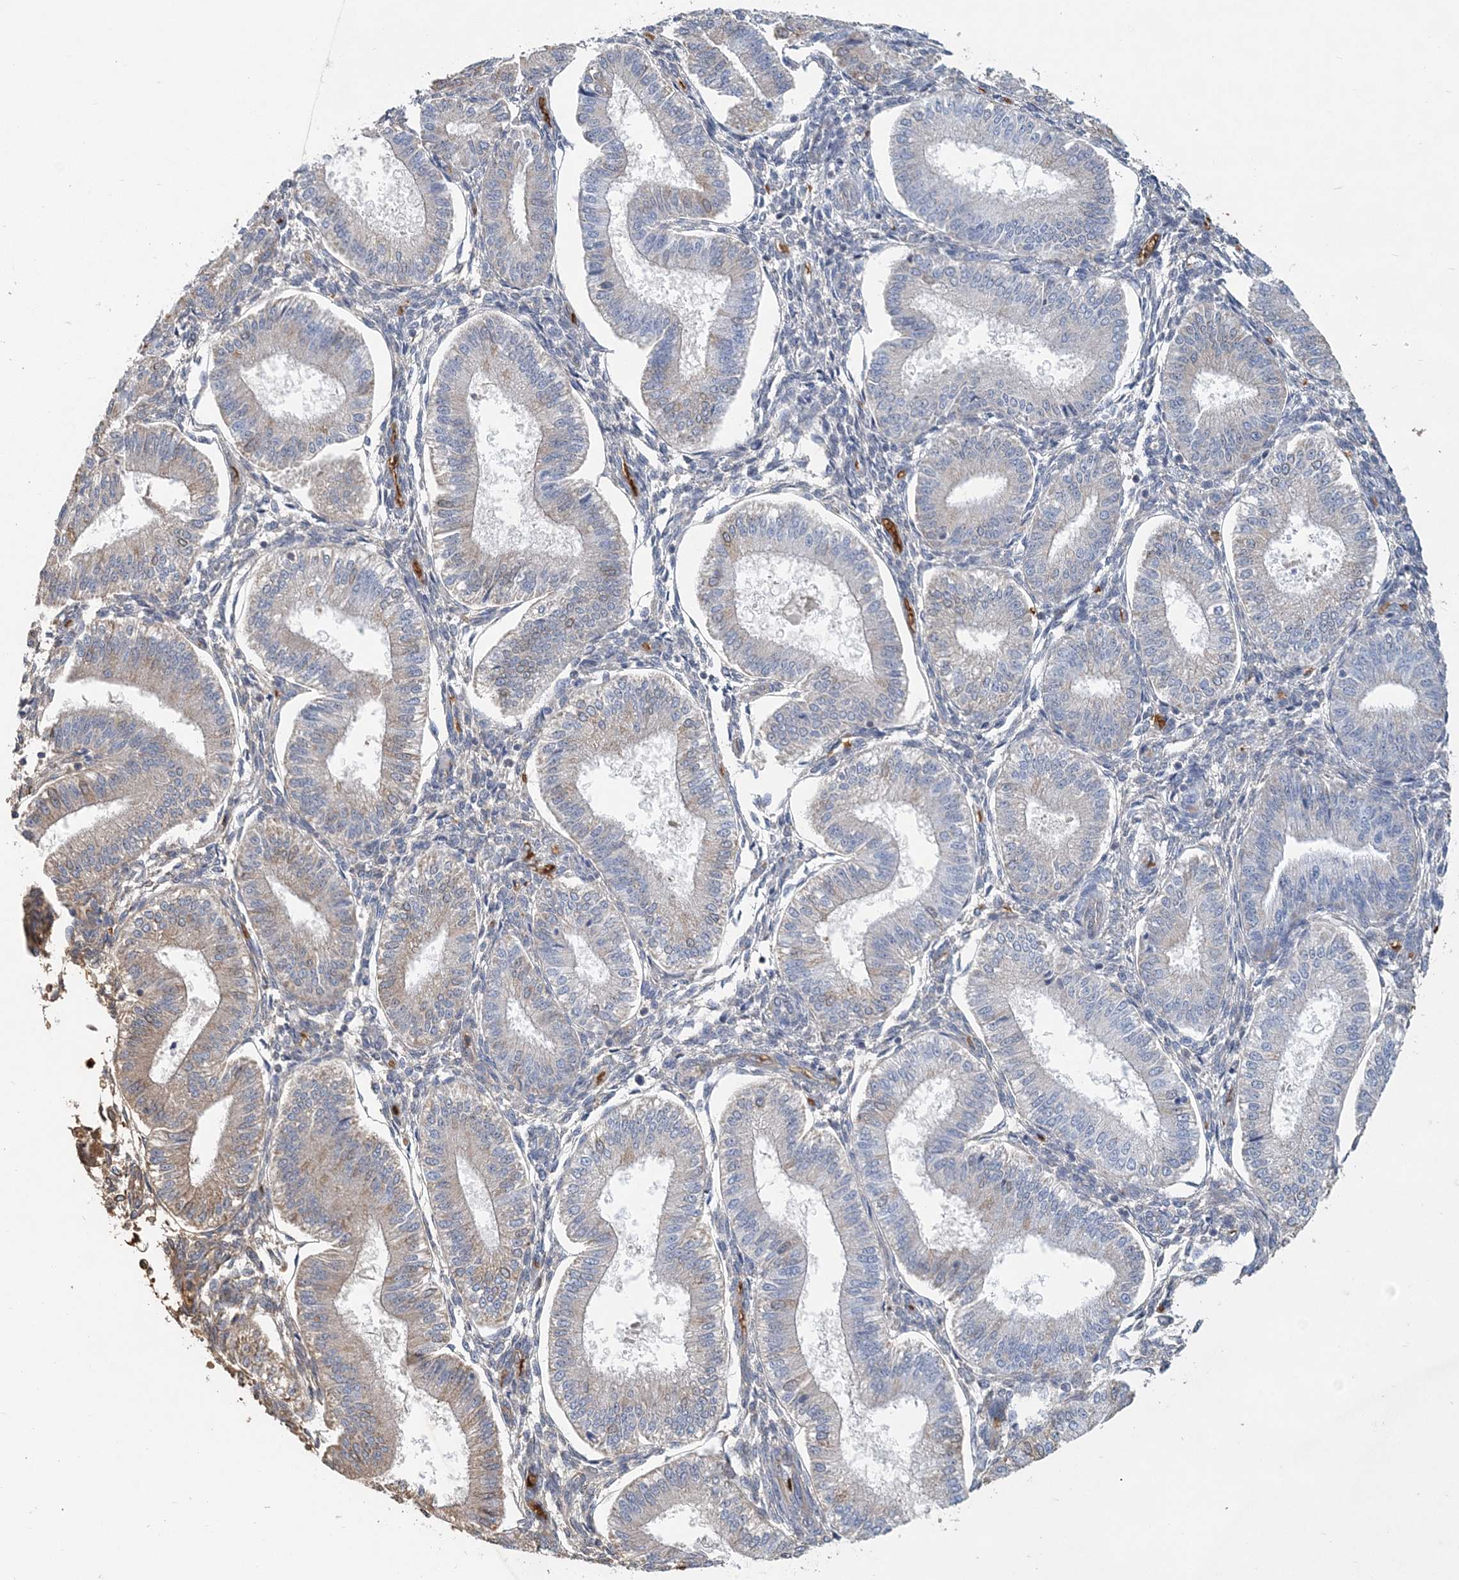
{"staining": {"intensity": "weak", "quantity": "25%-75%", "location": "cytoplasmic/membranous"}, "tissue": "endometrium", "cell_type": "Cells in endometrial stroma", "image_type": "normal", "snomed": [{"axis": "morphology", "description": "Normal tissue, NOS"}, {"axis": "topography", "description": "Endometrium"}], "caption": "IHC photomicrograph of benign human endometrium stained for a protein (brown), which exhibits low levels of weak cytoplasmic/membranous staining in approximately 25%-75% of cells in endometrial stroma.", "gene": "HBD", "patient": {"sex": "female", "age": 39}}